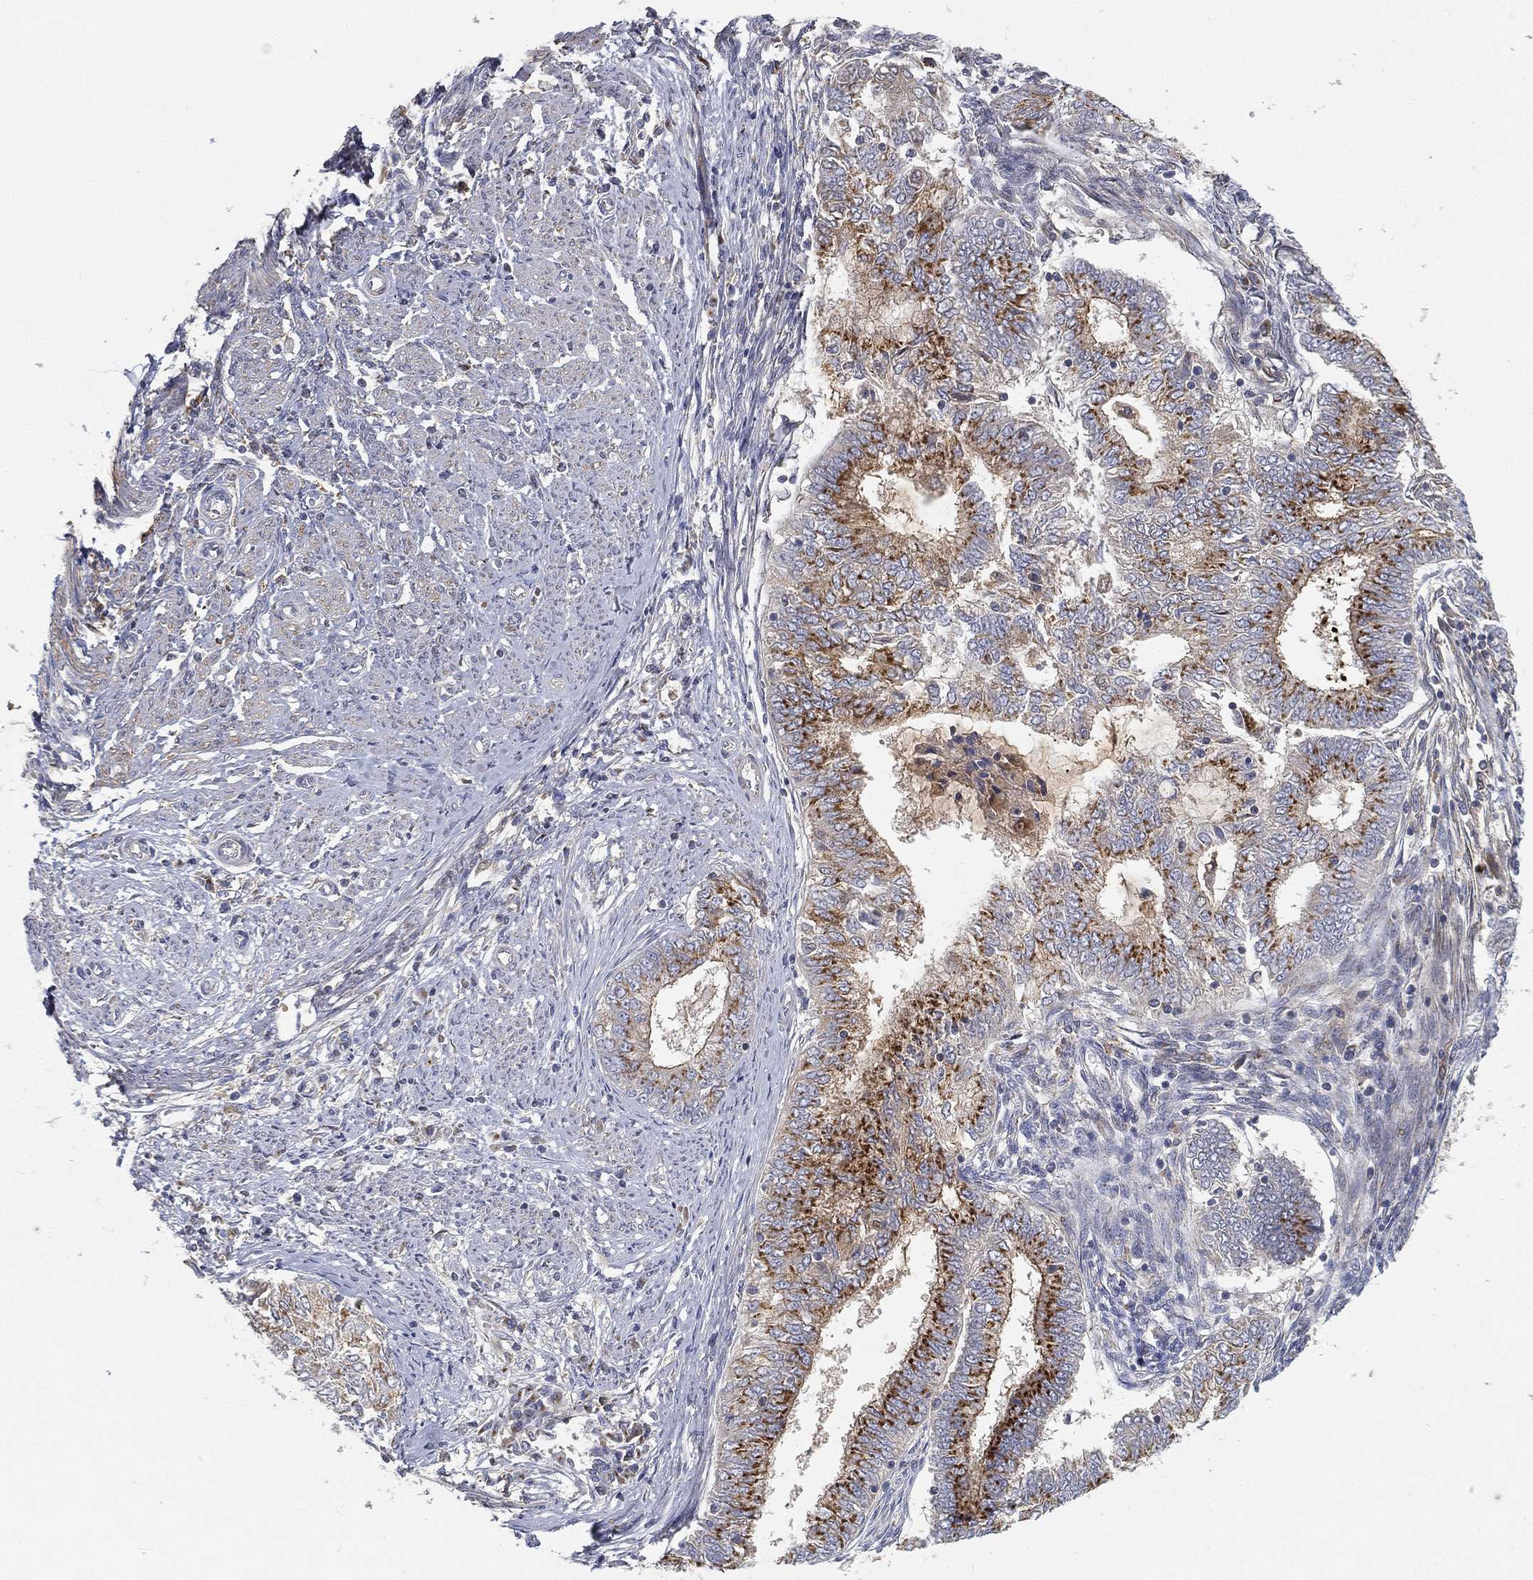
{"staining": {"intensity": "strong", "quantity": ">75%", "location": "cytoplasmic/membranous"}, "tissue": "endometrial cancer", "cell_type": "Tumor cells", "image_type": "cancer", "snomed": [{"axis": "morphology", "description": "Adenocarcinoma, NOS"}, {"axis": "topography", "description": "Endometrium"}], "caption": "Human adenocarcinoma (endometrial) stained with a brown dye exhibits strong cytoplasmic/membranous positive expression in approximately >75% of tumor cells.", "gene": "CTSL", "patient": {"sex": "female", "age": 62}}